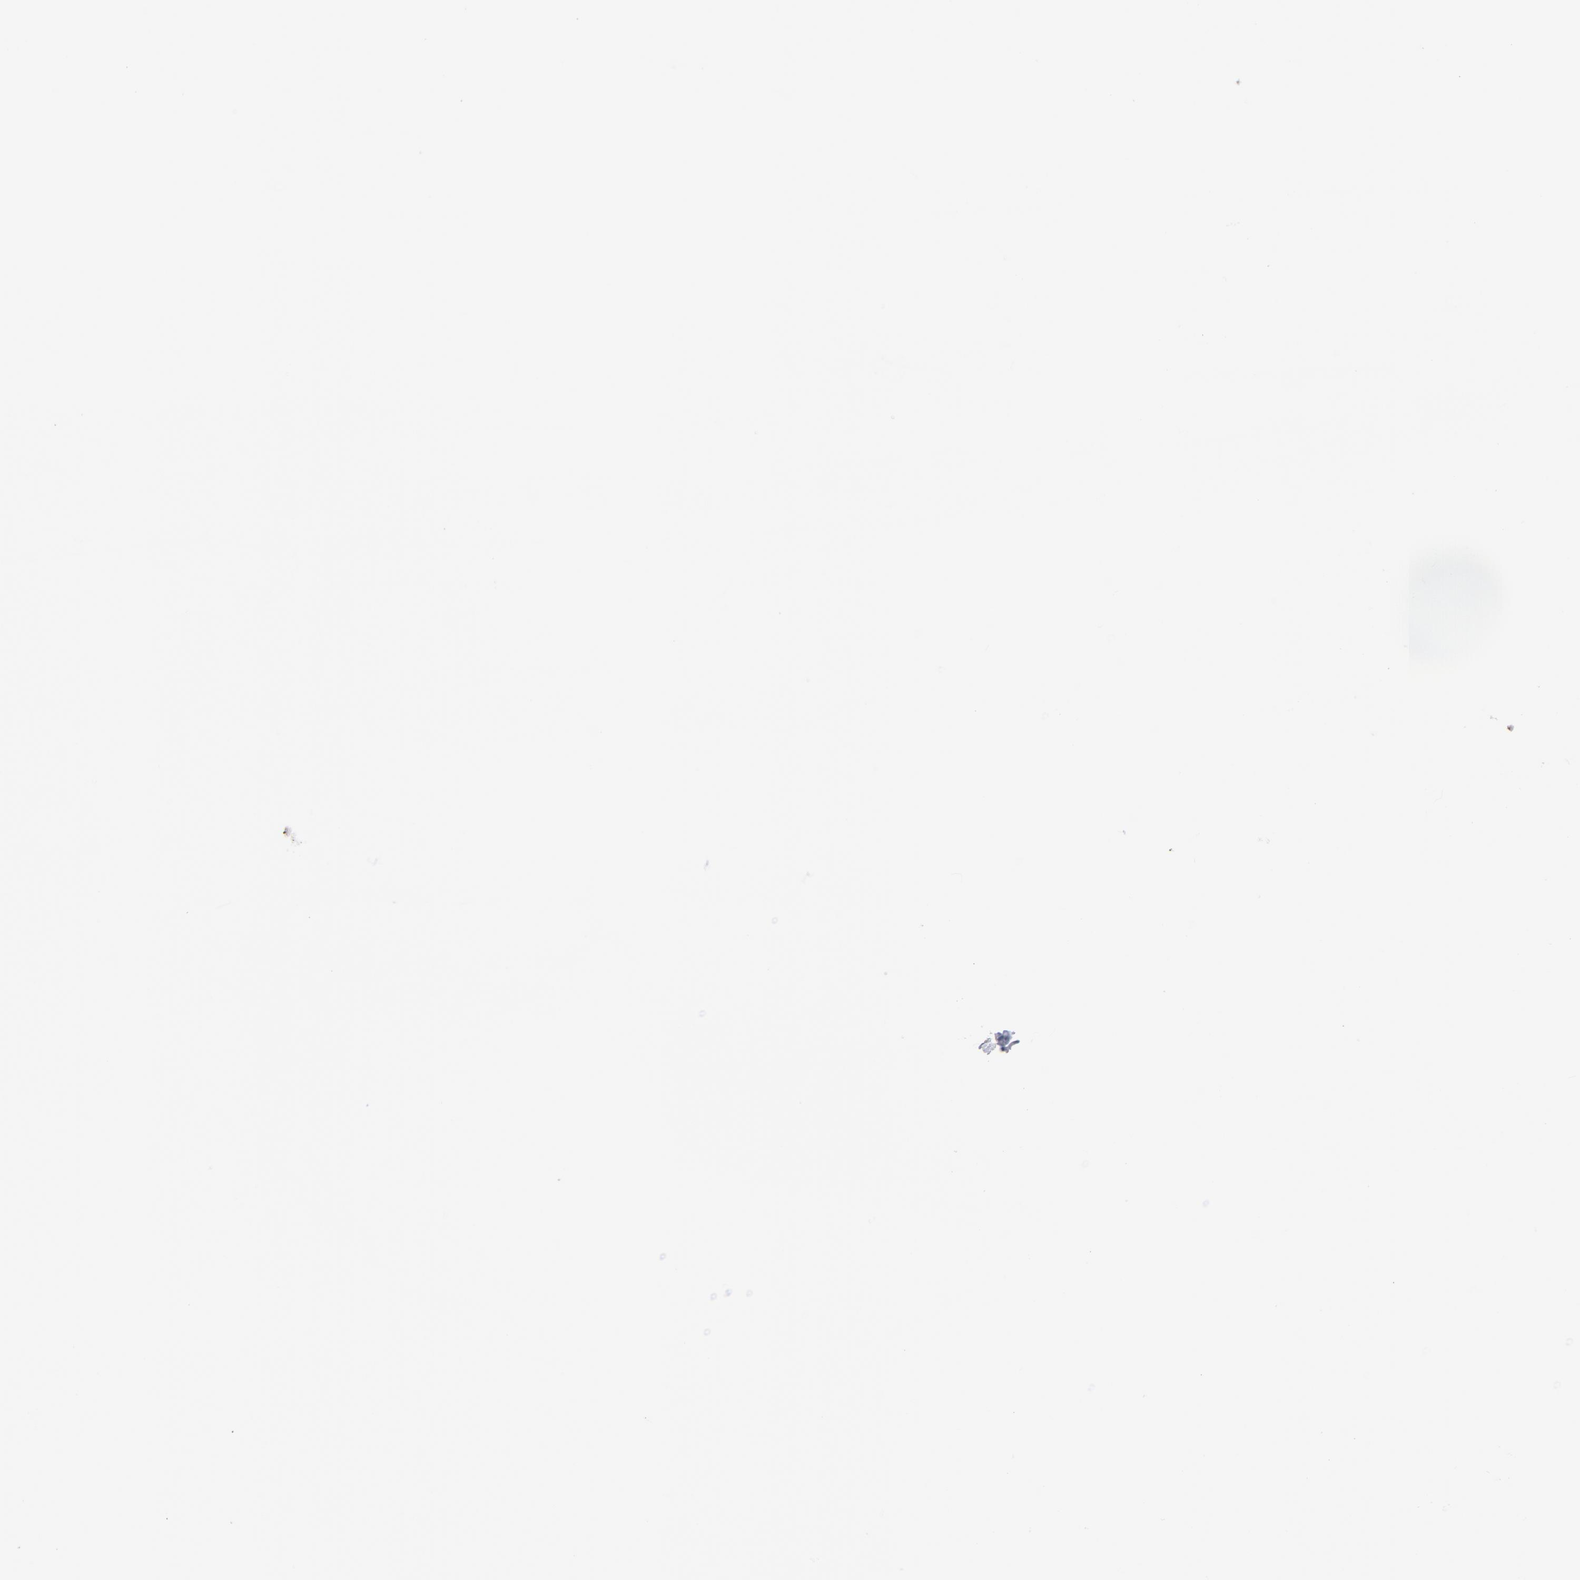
{"staining": {"intensity": "weak", "quantity": ">75%", "location": "cytoplasmic/membranous,nuclear"}, "tissue": "melanoma", "cell_type": "Tumor cells", "image_type": "cancer", "snomed": [{"axis": "morphology", "description": "Malignant melanoma, NOS"}, {"axis": "topography", "description": "Skin"}], "caption": "There is low levels of weak cytoplasmic/membranous and nuclear positivity in tumor cells of melanoma, as demonstrated by immunohistochemical staining (brown color).", "gene": "CDC25C", "patient": {"sex": "female", "age": 38}}